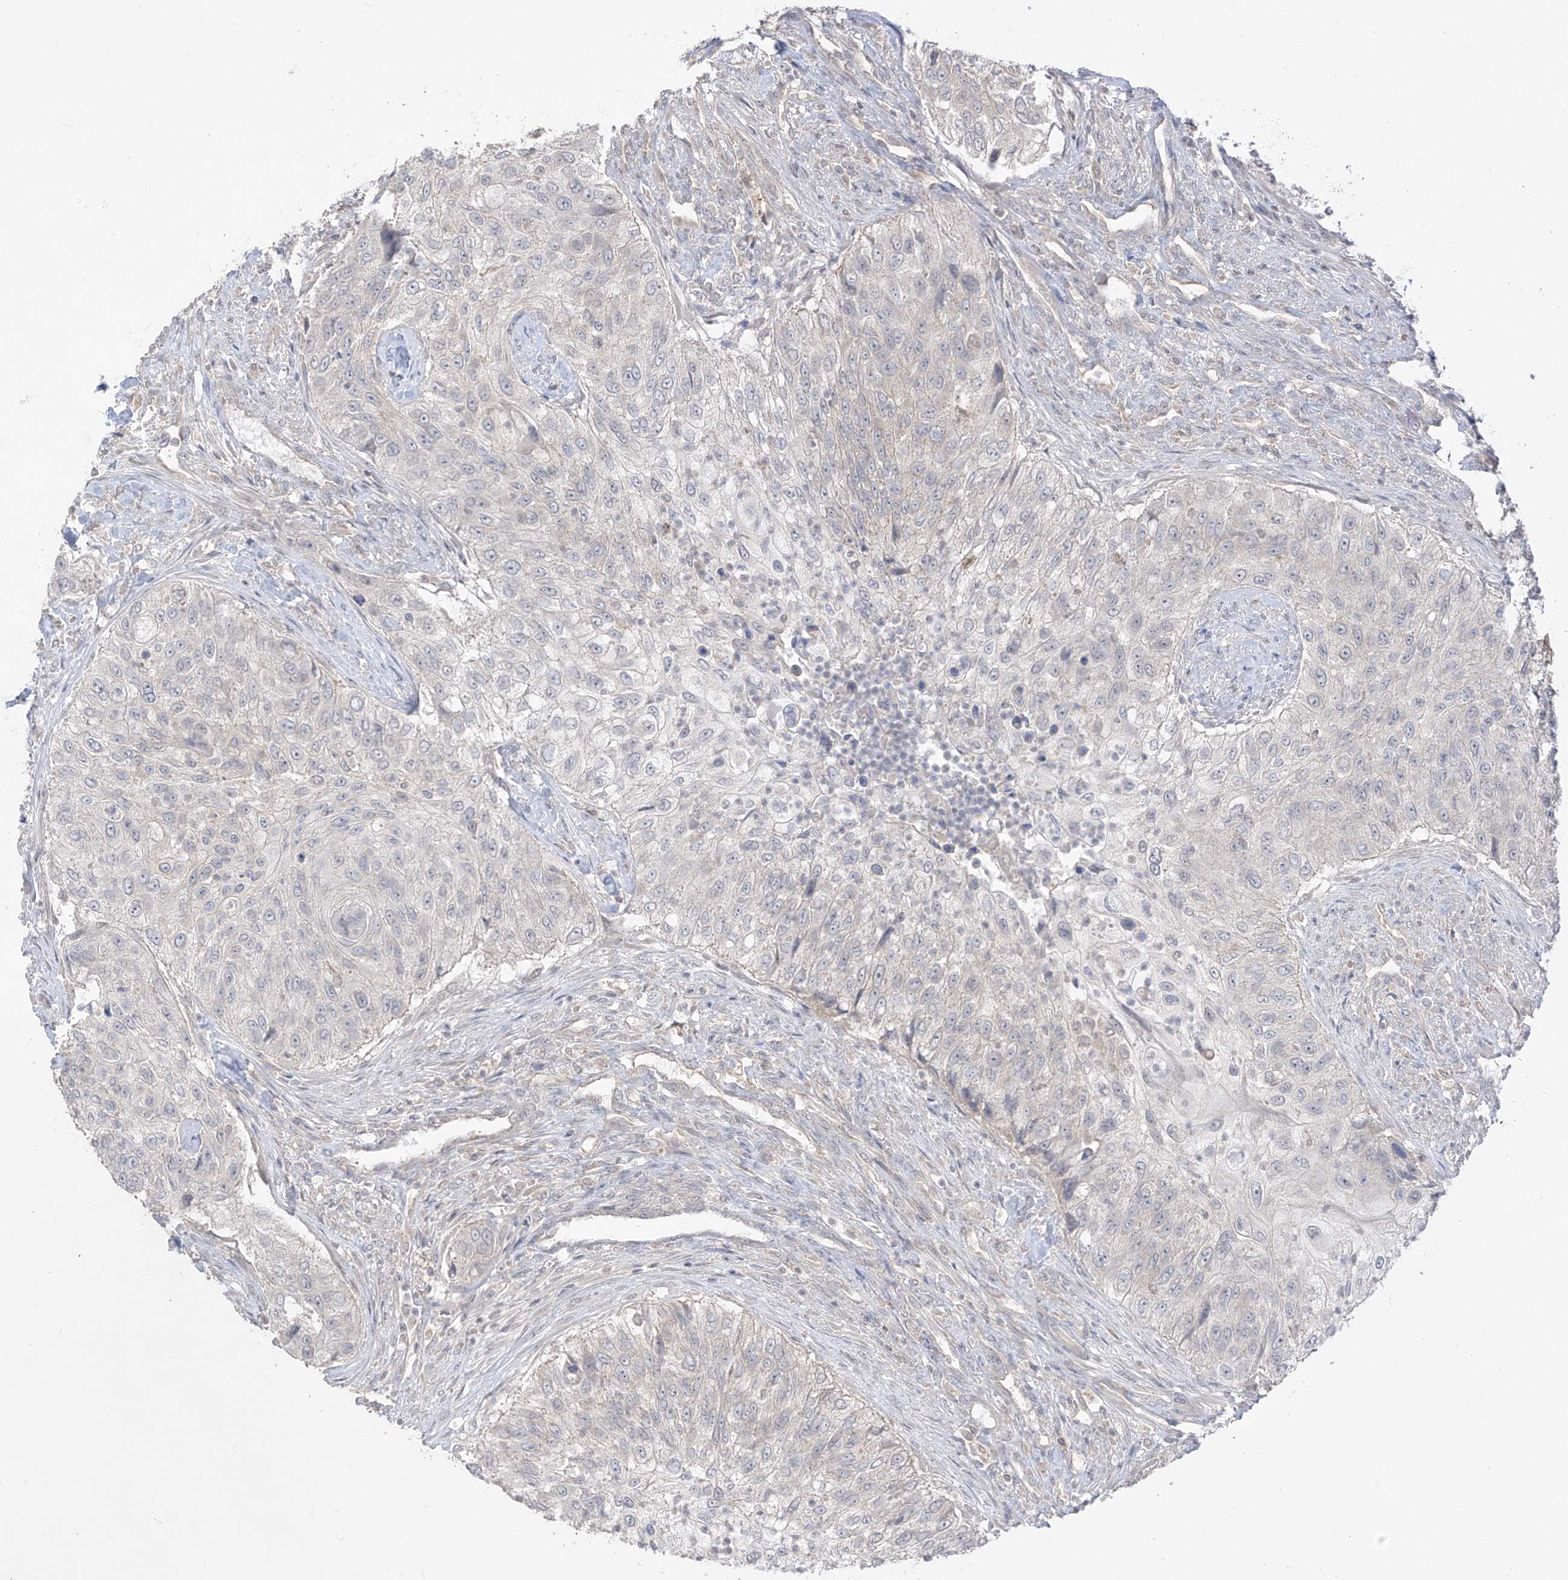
{"staining": {"intensity": "negative", "quantity": "none", "location": "none"}, "tissue": "urothelial cancer", "cell_type": "Tumor cells", "image_type": "cancer", "snomed": [{"axis": "morphology", "description": "Urothelial carcinoma, High grade"}, {"axis": "topography", "description": "Urinary bladder"}], "caption": "This is an immunohistochemistry (IHC) photomicrograph of human urothelial carcinoma (high-grade). There is no staining in tumor cells.", "gene": "ANGEL2", "patient": {"sex": "female", "age": 60}}